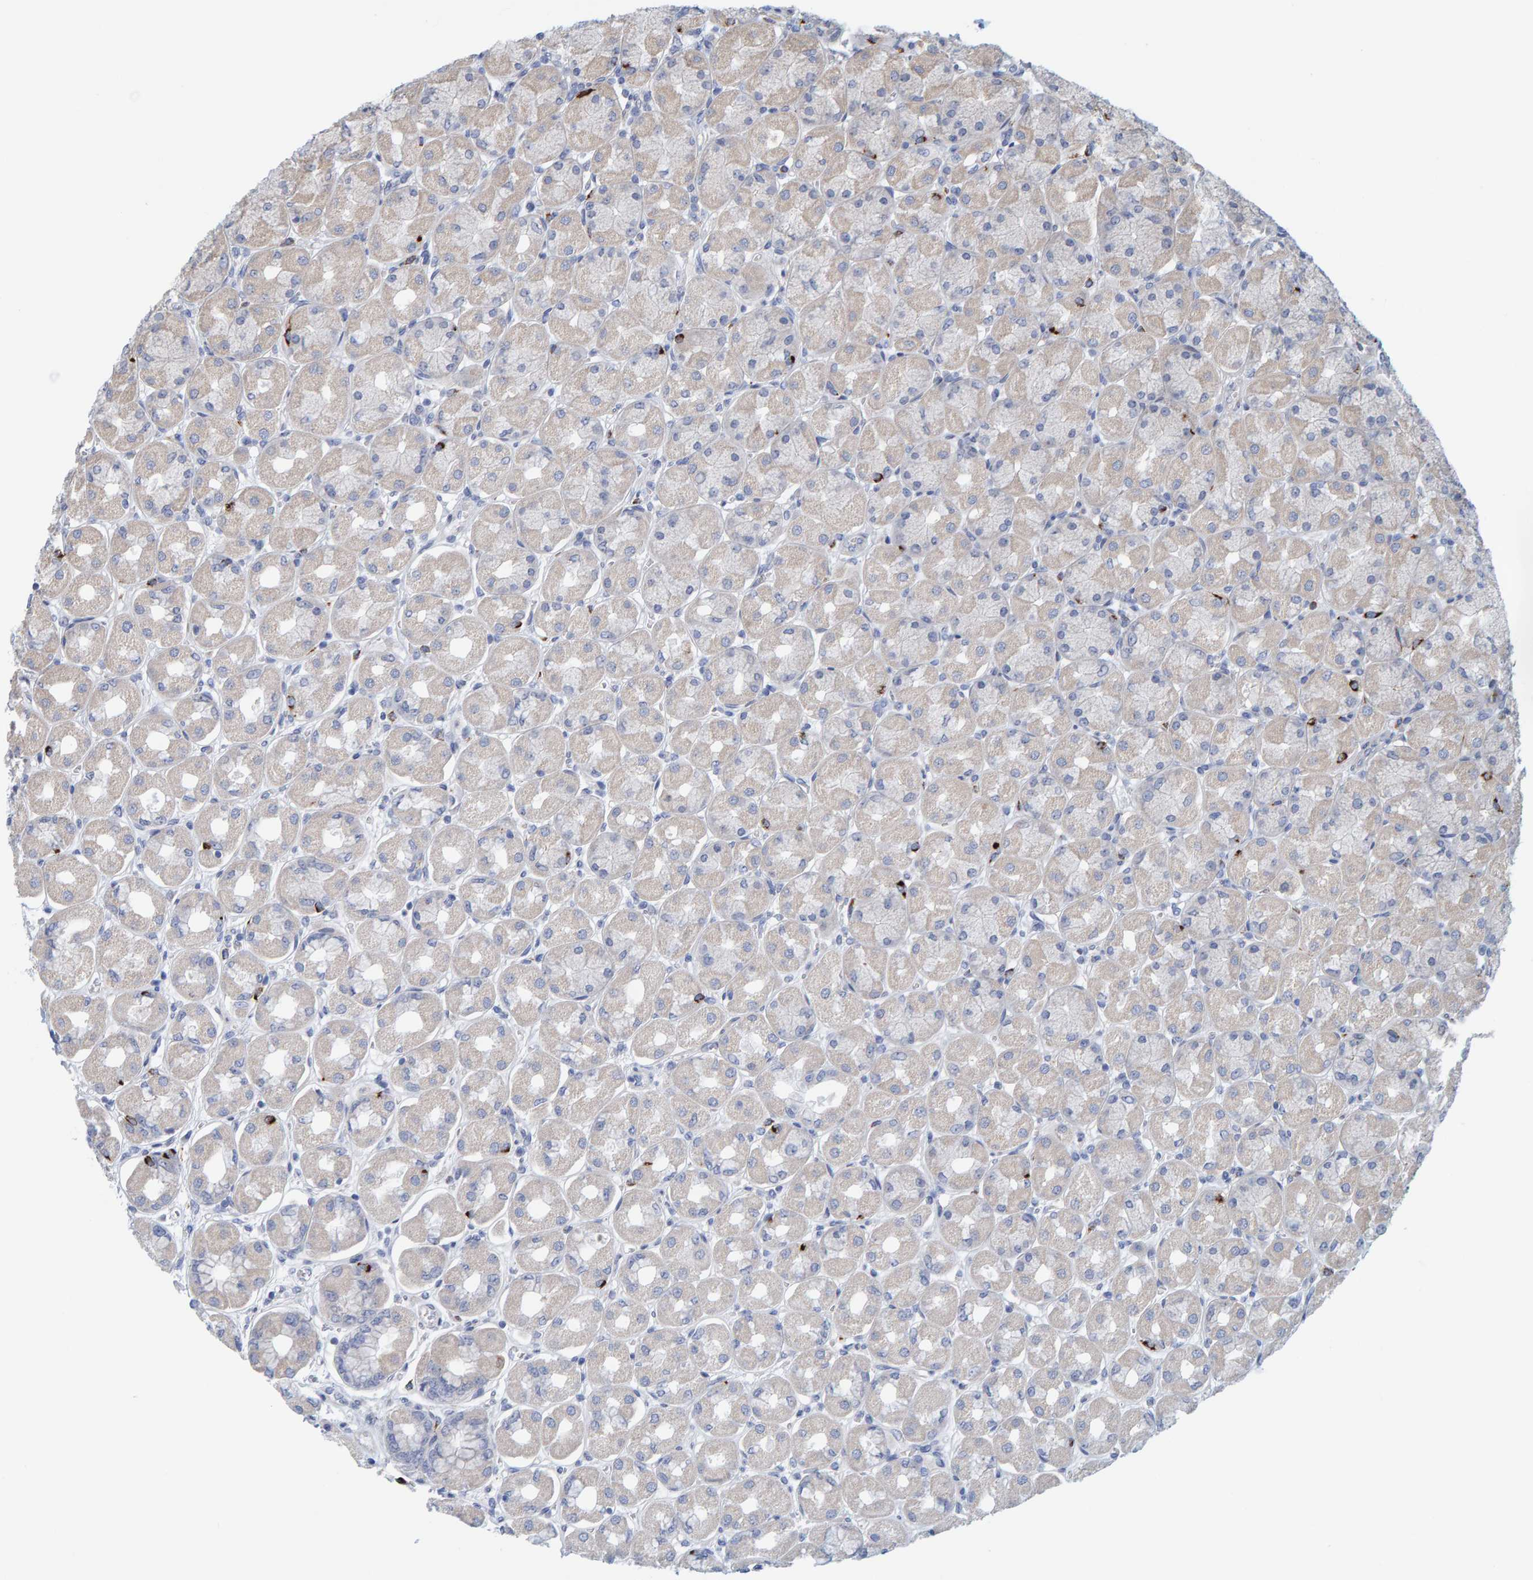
{"staining": {"intensity": "negative", "quantity": "none", "location": "none"}, "tissue": "stomach", "cell_type": "Glandular cells", "image_type": "normal", "snomed": [{"axis": "morphology", "description": "Normal tissue, NOS"}, {"axis": "topography", "description": "Stomach, upper"}], "caption": "IHC photomicrograph of normal stomach: stomach stained with DAB reveals no significant protein expression in glandular cells.", "gene": "ZC3H3", "patient": {"sex": "female", "age": 56}}